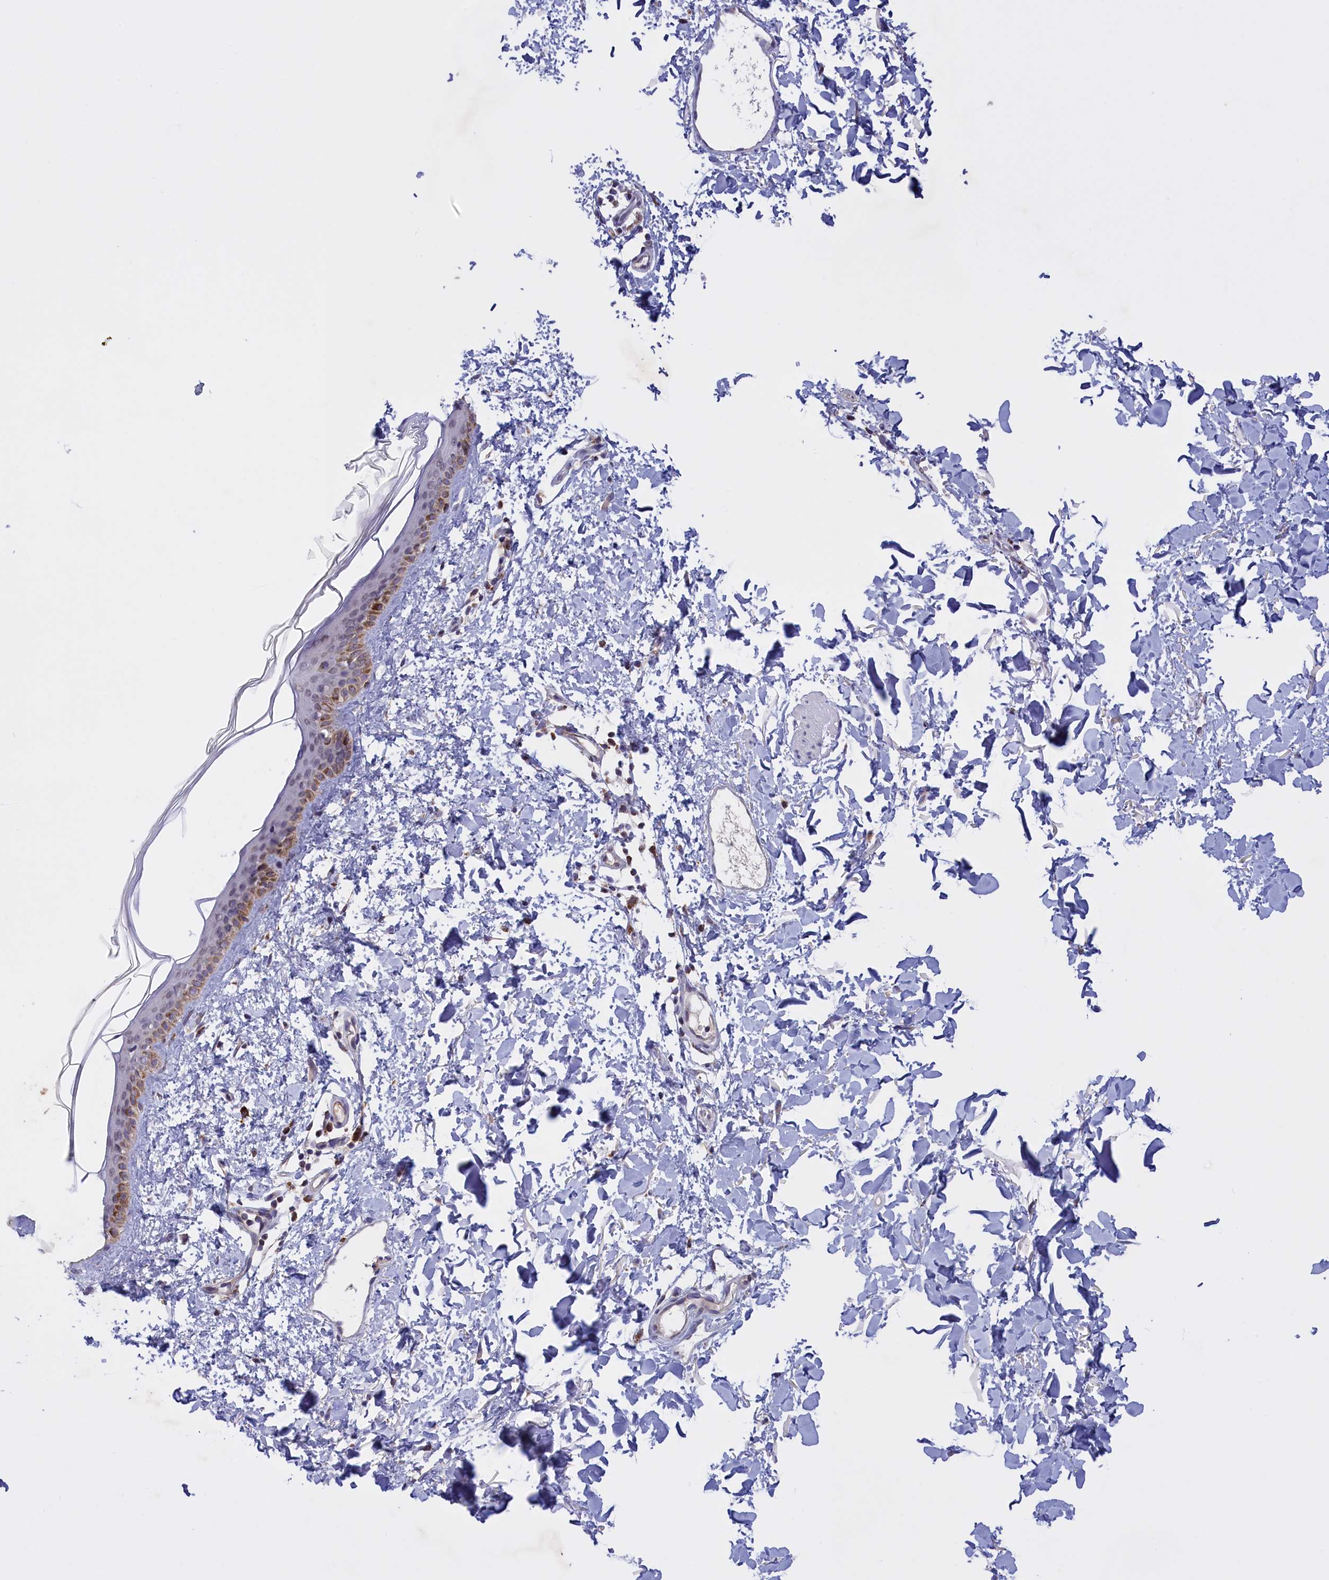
{"staining": {"intensity": "negative", "quantity": "none", "location": "none"}, "tissue": "skin", "cell_type": "Fibroblasts", "image_type": "normal", "snomed": [{"axis": "morphology", "description": "Normal tissue, NOS"}, {"axis": "topography", "description": "Skin"}], "caption": "DAB (3,3'-diaminobenzidine) immunohistochemical staining of benign human skin demonstrates no significant staining in fibroblasts. (DAB (3,3'-diaminobenzidine) IHC with hematoxylin counter stain).", "gene": "FAM149B1", "patient": {"sex": "female", "age": 58}}